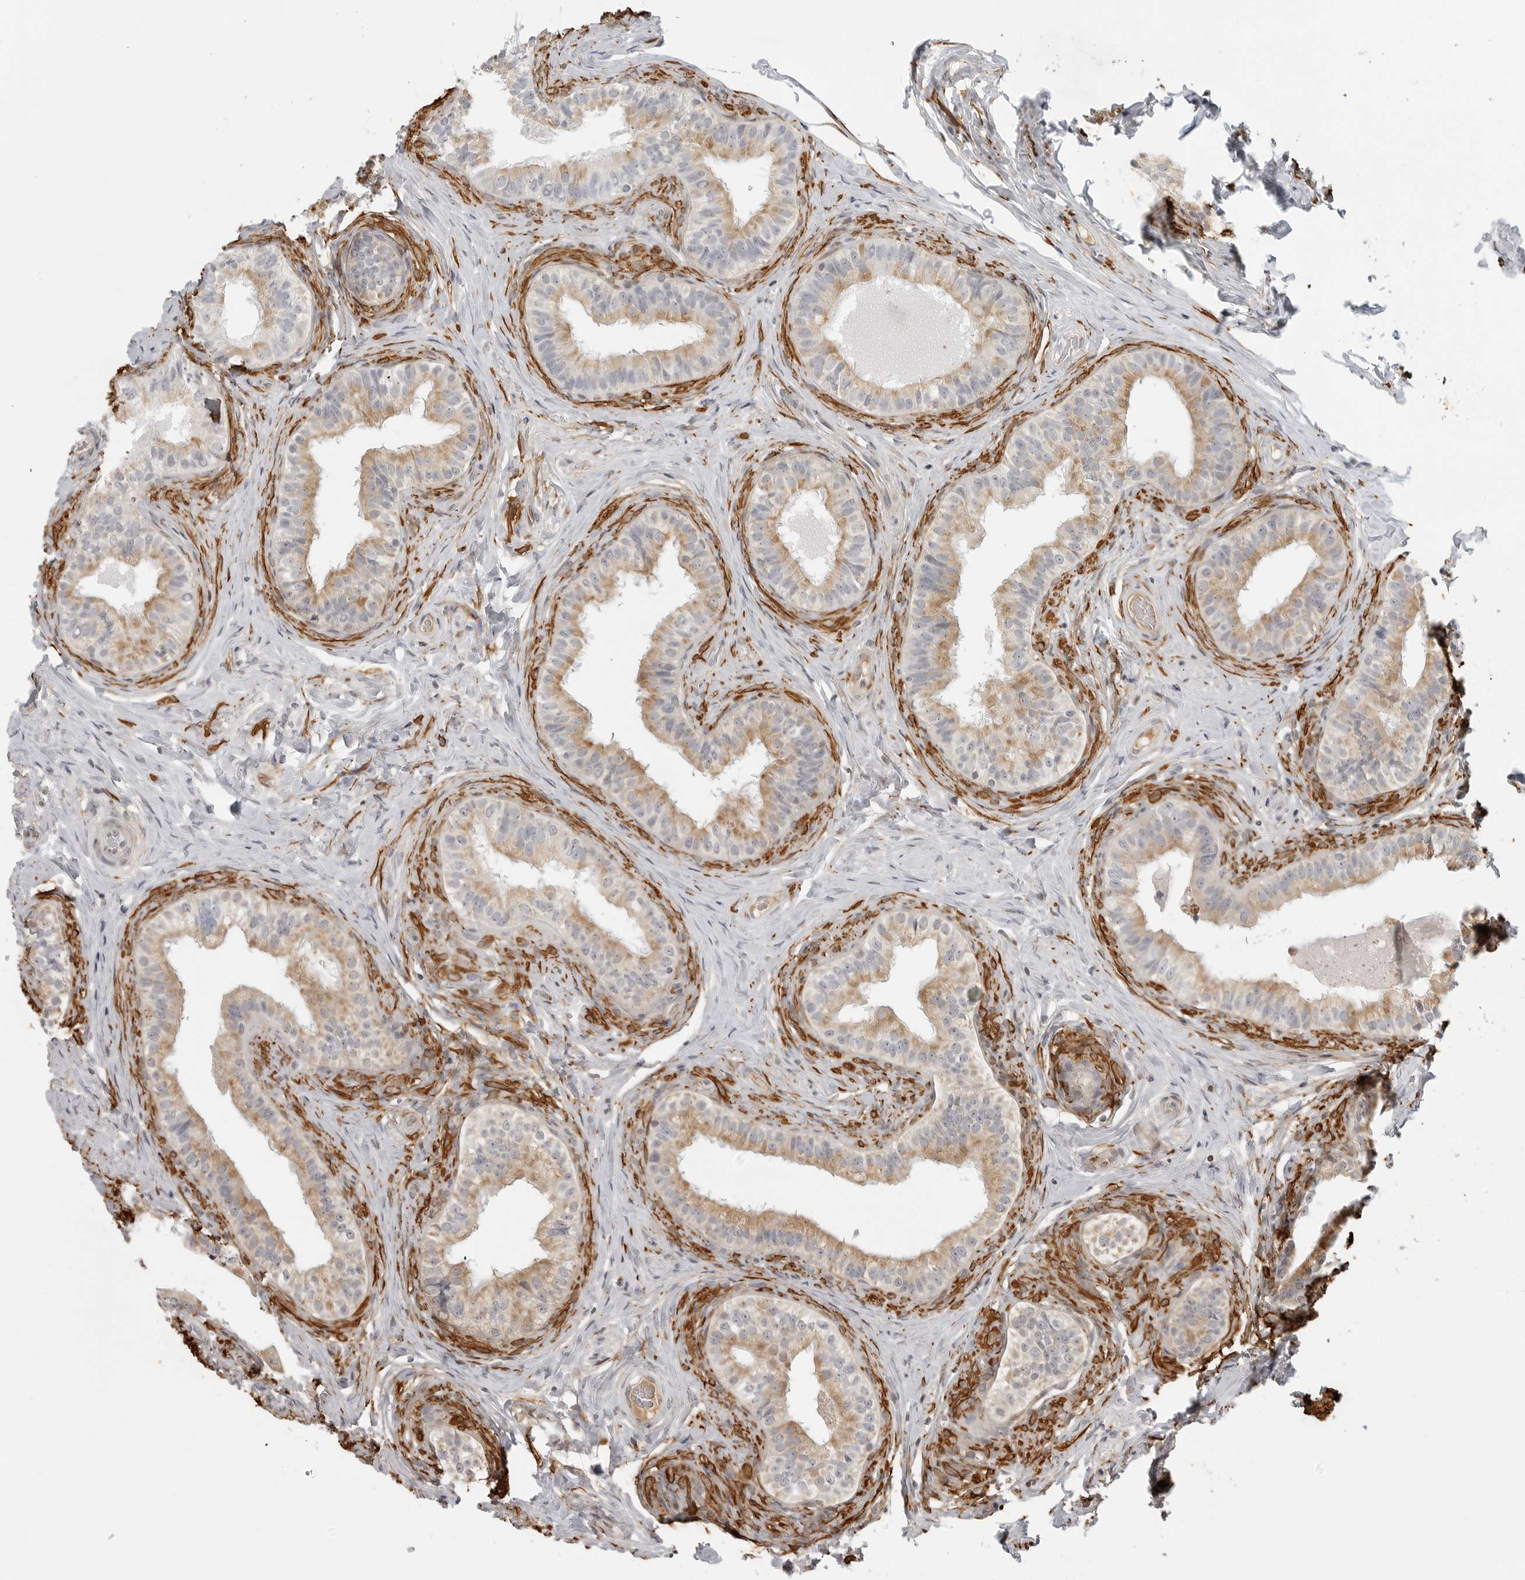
{"staining": {"intensity": "weak", "quantity": "25%-75%", "location": "cytoplasmic/membranous"}, "tissue": "epididymis", "cell_type": "Glandular cells", "image_type": "normal", "snomed": [{"axis": "morphology", "description": "Normal tissue, NOS"}, {"axis": "topography", "description": "Epididymis"}], "caption": "IHC histopathology image of benign epididymis: epididymis stained using IHC shows low levels of weak protein expression localized specifically in the cytoplasmic/membranous of glandular cells, appearing as a cytoplasmic/membranous brown color.", "gene": "MAP7D1", "patient": {"sex": "male", "age": 49}}